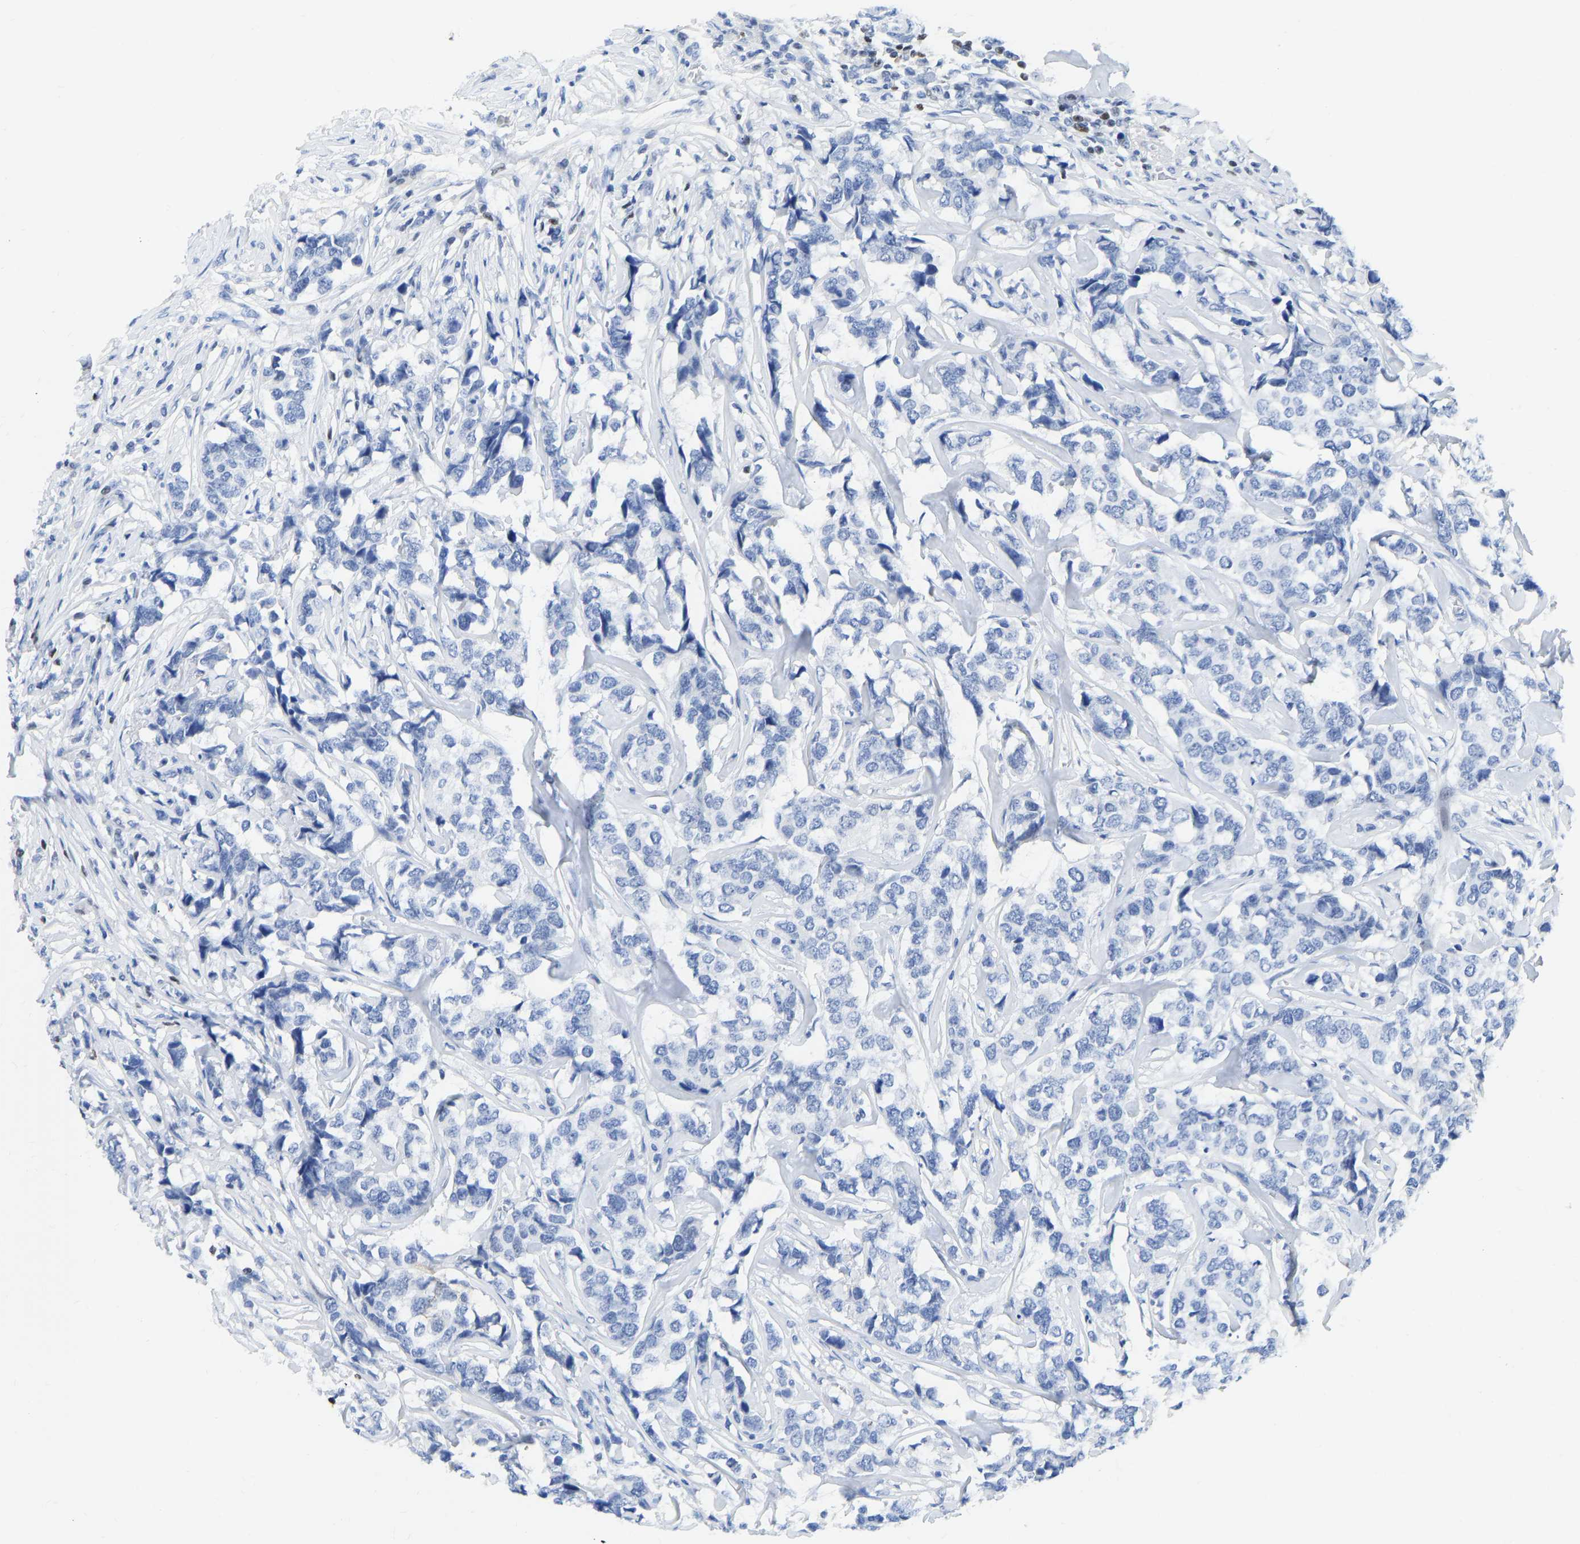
{"staining": {"intensity": "negative", "quantity": "none", "location": "none"}, "tissue": "breast cancer", "cell_type": "Tumor cells", "image_type": "cancer", "snomed": [{"axis": "morphology", "description": "Lobular carcinoma"}, {"axis": "topography", "description": "Breast"}], "caption": "An IHC histopathology image of breast cancer (lobular carcinoma) is shown. There is no staining in tumor cells of breast cancer (lobular carcinoma).", "gene": "TCF7", "patient": {"sex": "female", "age": 59}}